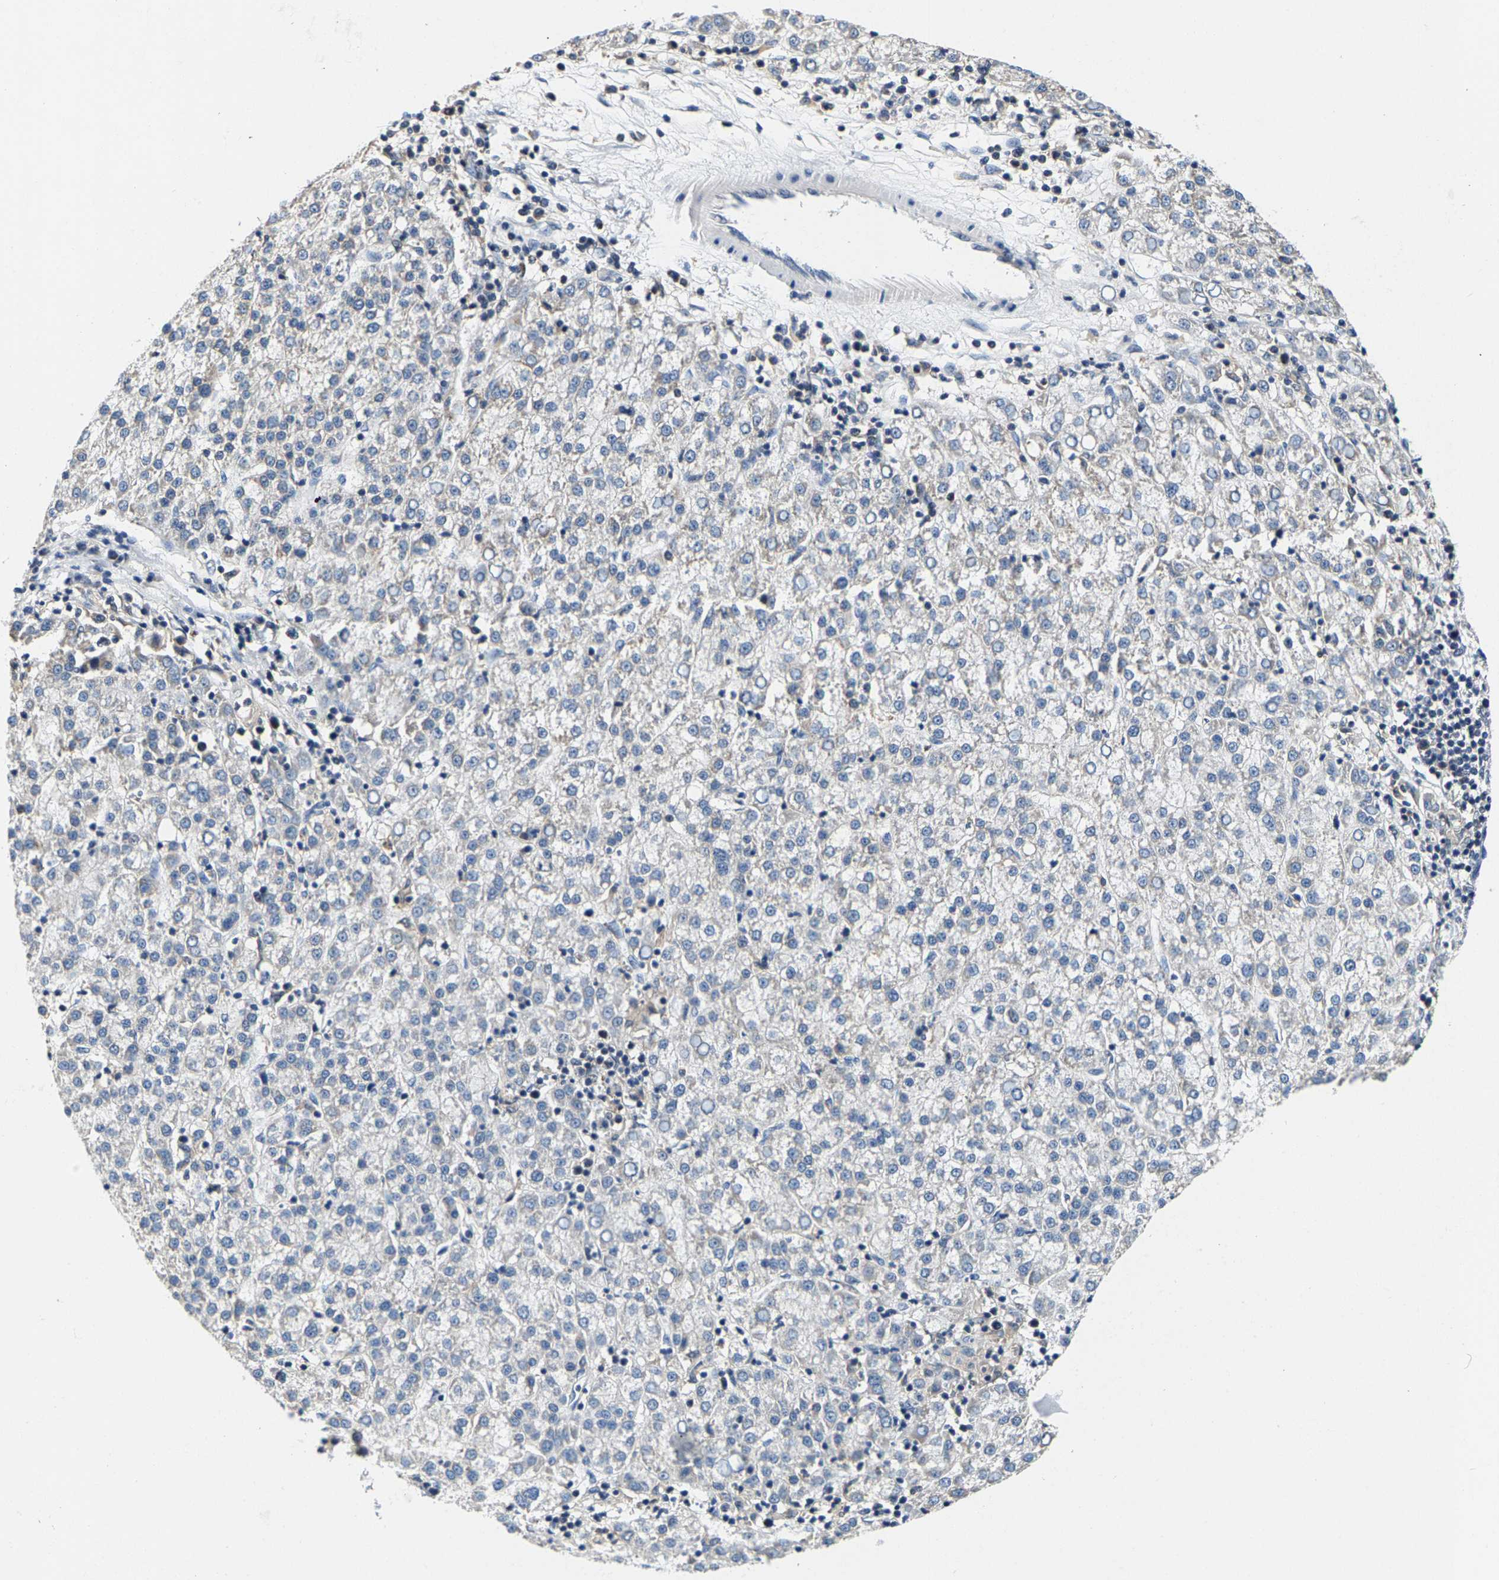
{"staining": {"intensity": "negative", "quantity": "none", "location": "none"}, "tissue": "liver cancer", "cell_type": "Tumor cells", "image_type": "cancer", "snomed": [{"axis": "morphology", "description": "Carcinoma, Hepatocellular, NOS"}, {"axis": "topography", "description": "Liver"}], "caption": "Immunohistochemistry image of liver cancer stained for a protein (brown), which exhibits no positivity in tumor cells.", "gene": "SHMT2", "patient": {"sex": "female", "age": 58}}